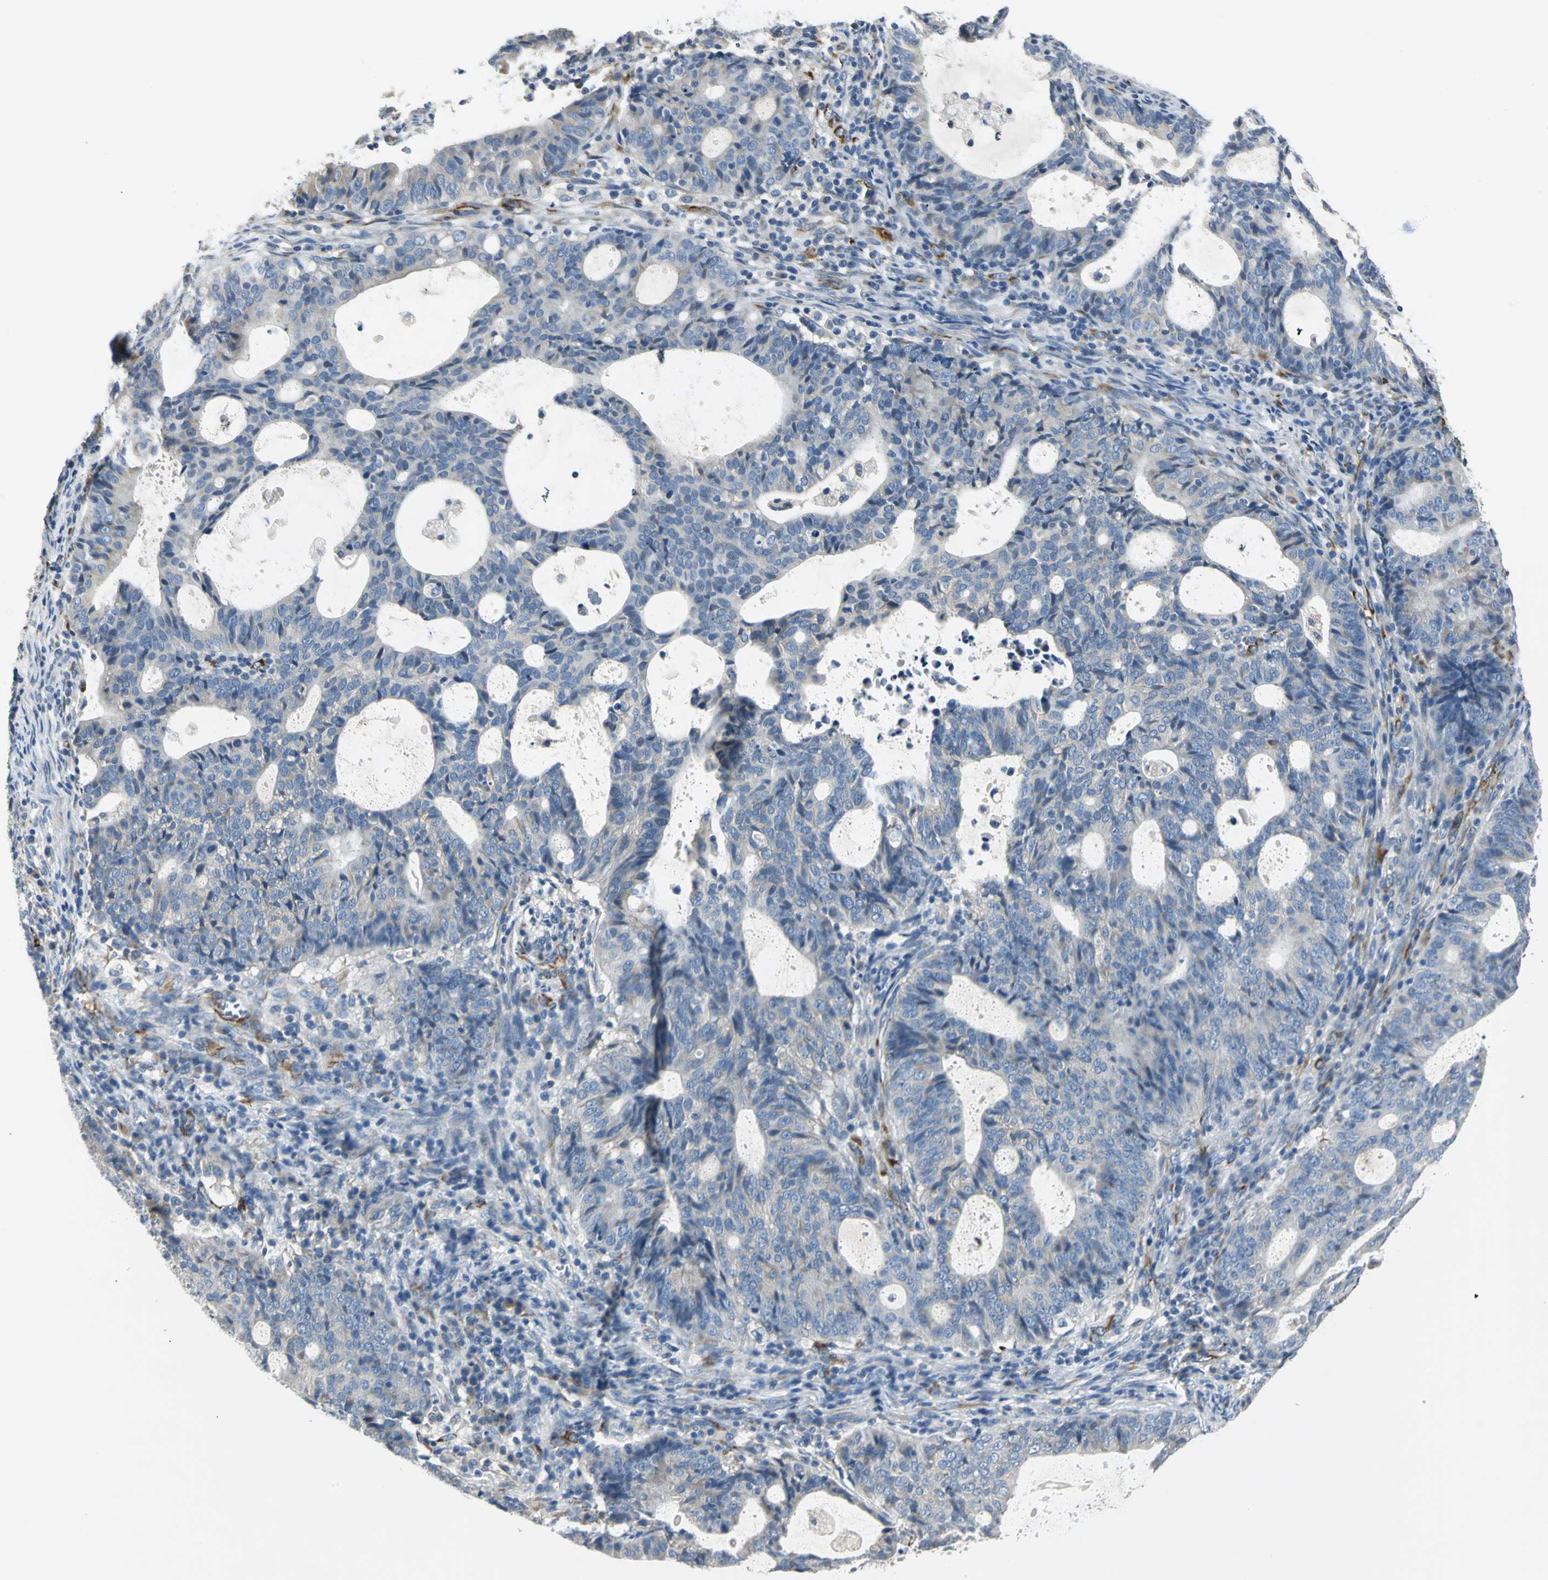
{"staining": {"intensity": "weak", "quantity": "<25%", "location": "cytoplasmic/membranous"}, "tissue": "endometrial cancer", "cell_type": "Tumor cells", "image_type": "cancer", "snomed": [{"axis": "morphology", "description": "Adenocarcinoma, NOS"}, {"axis": "topography", "description": "Uterus"}], "caption": "This is a image of immunohistochemistry staining of endometrial adenocarcinoma, which shows no positivity in tumor cells. (DAB (3,3'-diaminobenzidine) immunohistochemistry (IHC), high magnification).", "gene": "B3GNT2", "patient": {"sex": "female", "age": 83}}